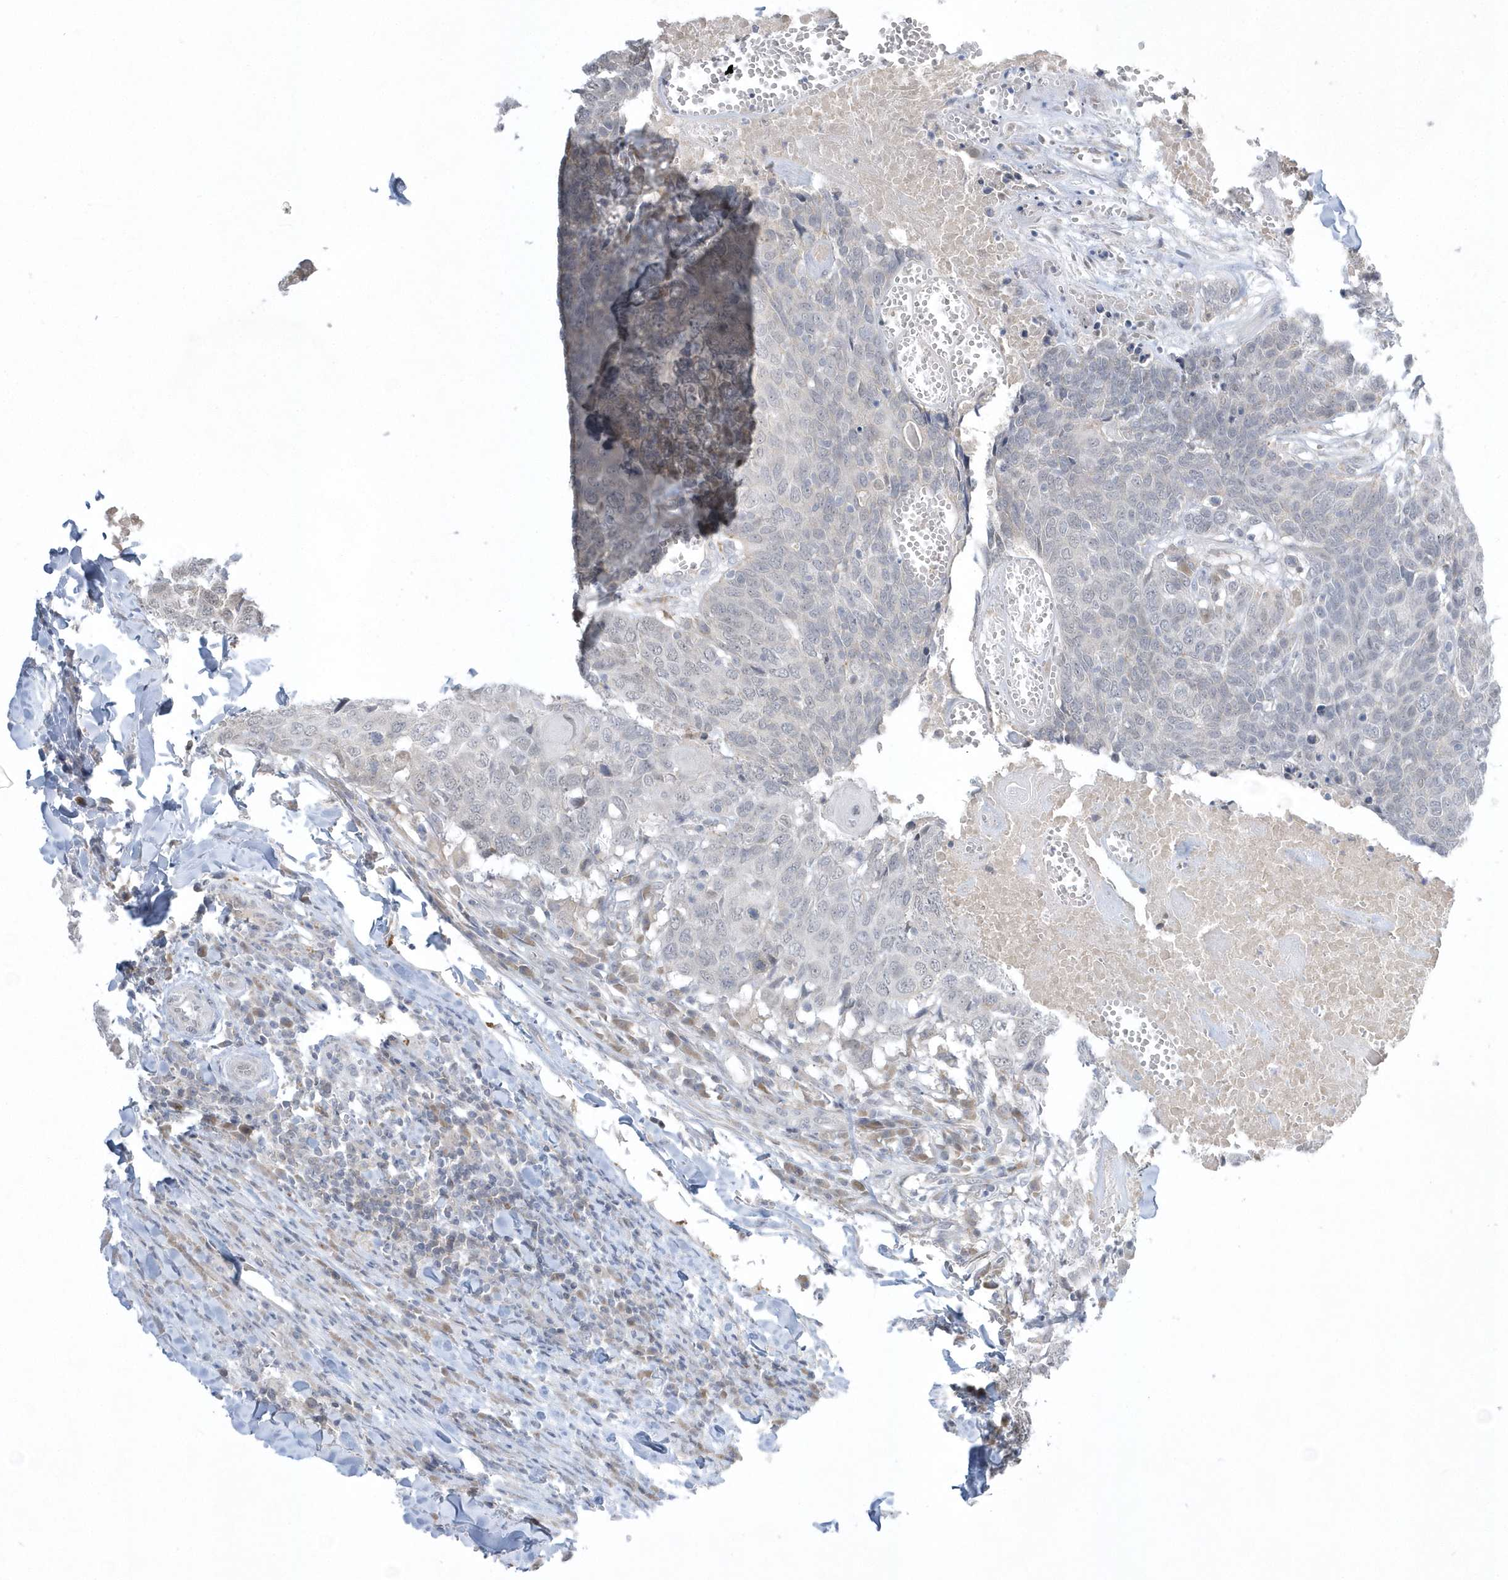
{"staining": {"intensity": "negative", "quantity": "none", "location": "none"}, "tissue": "head and neck cancer", "cell_type": "Tumor cells", "image_type": "cancer", "snomed": [{"axis": "morphology", "description": "Squamous cell carcinoma, NOS"}, {"axis": "topography", "description": "Head-Neck"}], "caption": "High power microscopy image of an immunohistochemistry (IHC) photomicrograph of head and neck cancer (squamous cell carcinoma), revealing no significant staining in tumor cells.", "gene": "ZC3H12D", "patient": {"sex": "male", "age": 66}}